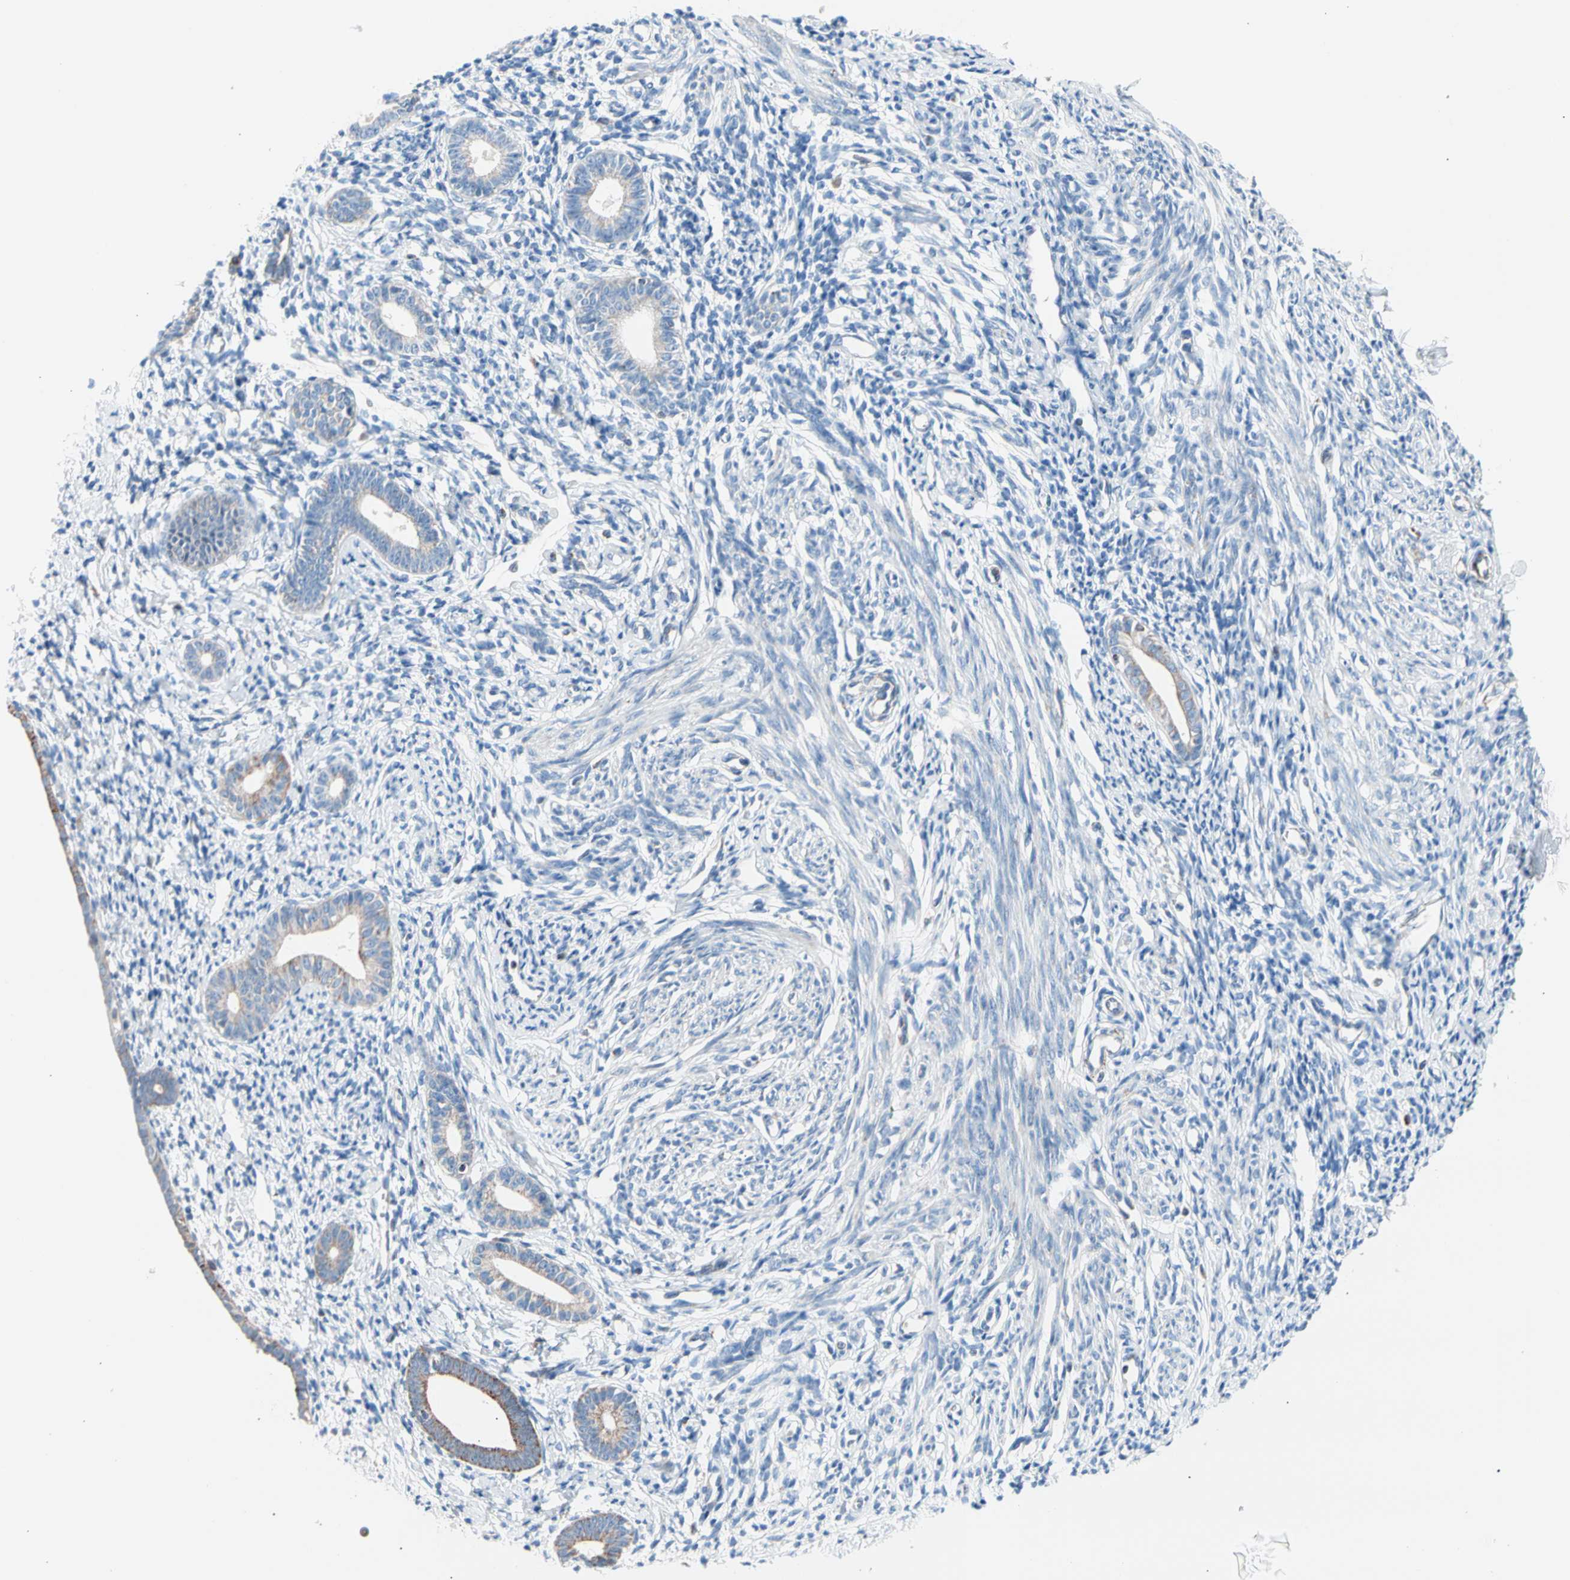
{"staining": {"intensity": "negative", "quantity": "none", "location": "none"}, "tissue": "endometrium", "cell_type": "Cells in endometrial stroma", "image_type": "normal", "snomed": [{"axis": "morphology", "description": "Normal tissue, NOS"}, {"axis": "topography", "description": "Endometrium"}], "caption": "The immunohistochemistry (IHC) histopathology image has no significant expression in cells in endometrial stroma of endometrium.", "gene": "HK1", "patient": {"sex": "female", "age": 71}}